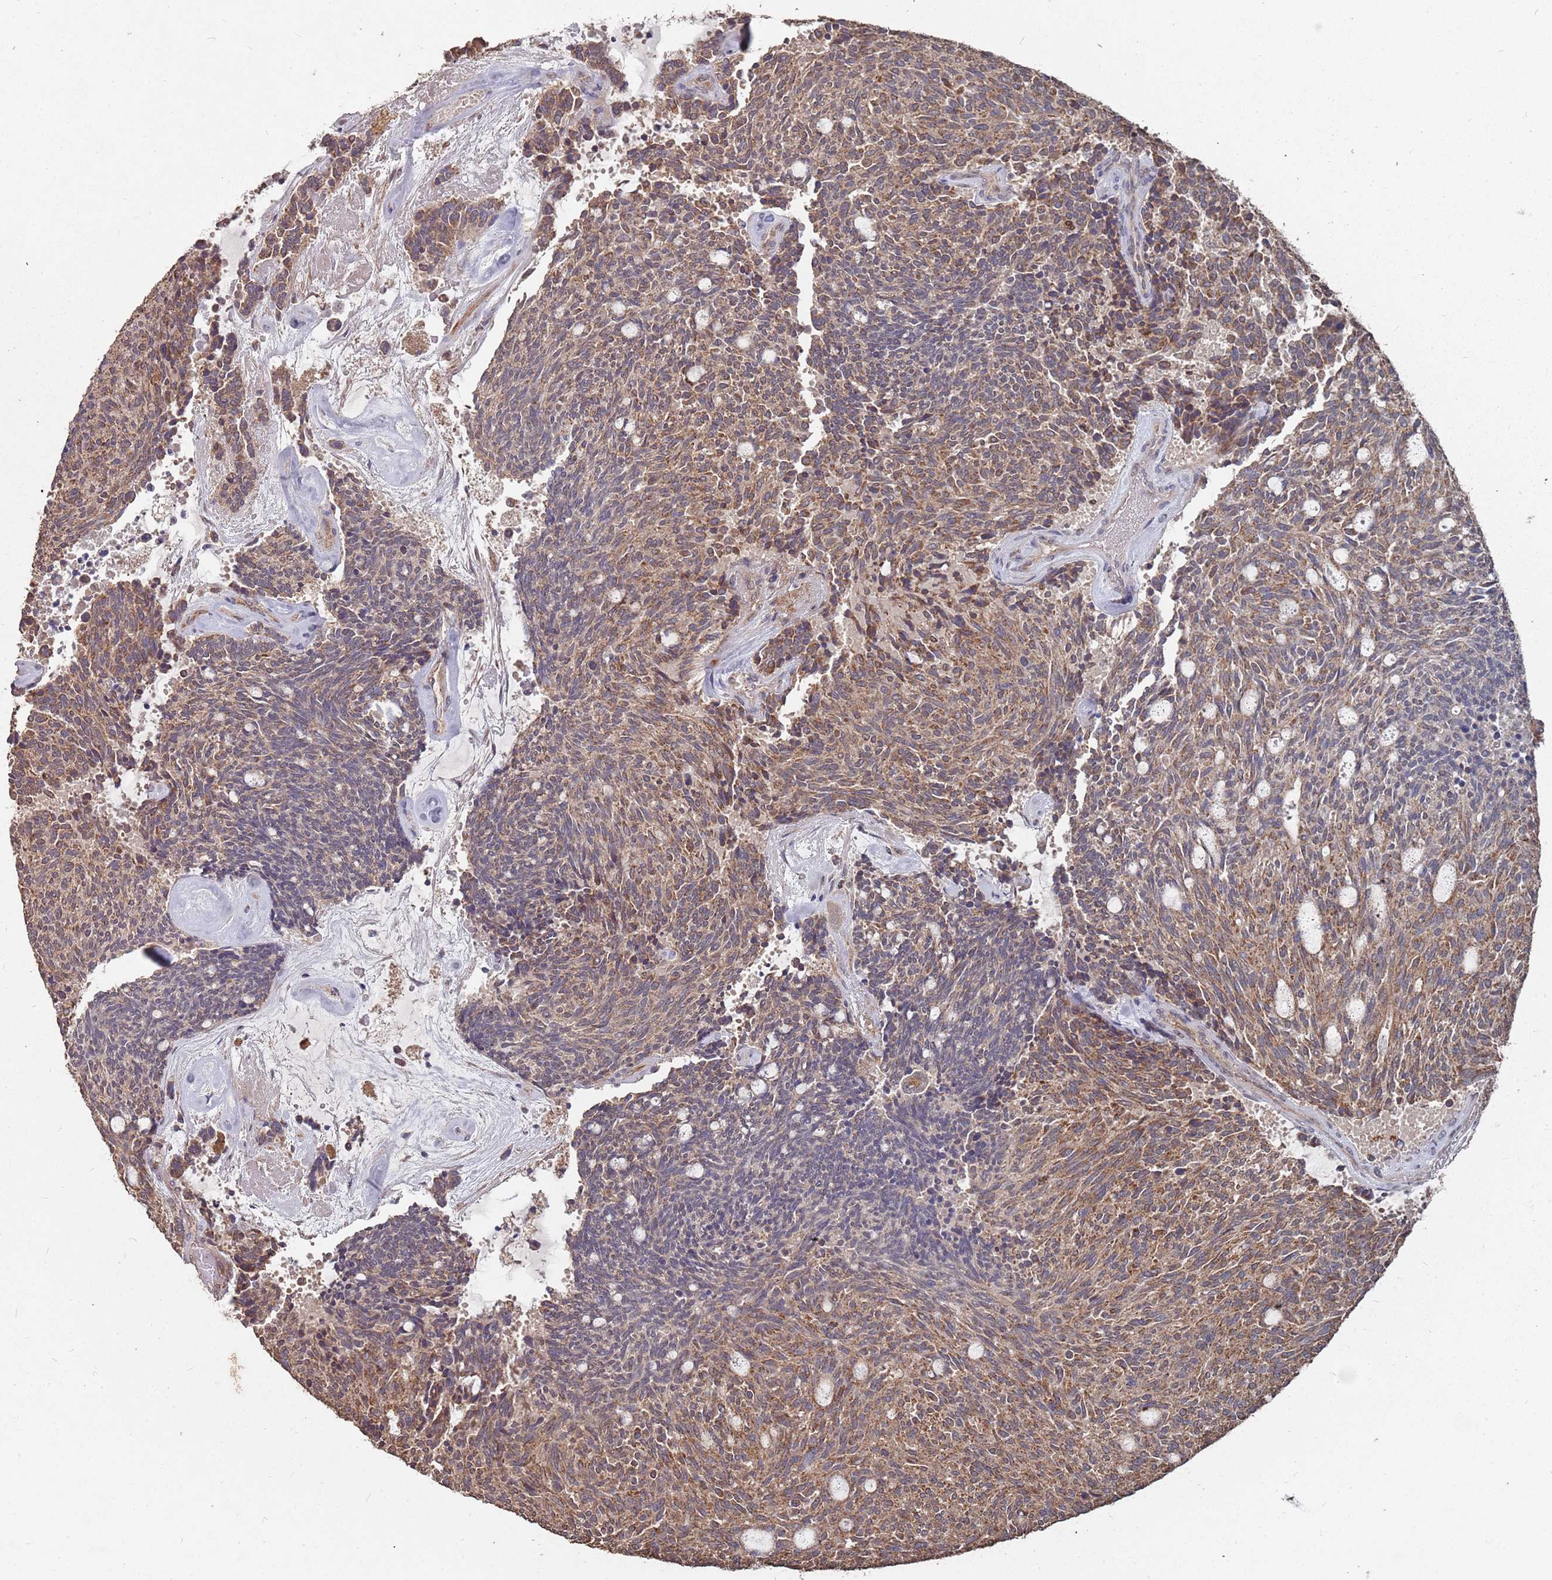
{"staining": {"intensity": "moderate", "quantity": ">75%", "location": "cytoplasmic/membranous"}, "tissue": "carcinoid", "cell_type": "Tumor cells", "image_type": "cancer", "snomed": [{"axis": "morphology", "description": "Carcinoid, malignant, NOS"}, {"axis": "topography", "description": "Pancreas"}], "caption": "Carcinoid tissue reveals moderate cytoplasmic/membranous positivity in about >75% of tumor cells", "gene": "PRORP", "patient": {"sex": "female", "age": 54}}